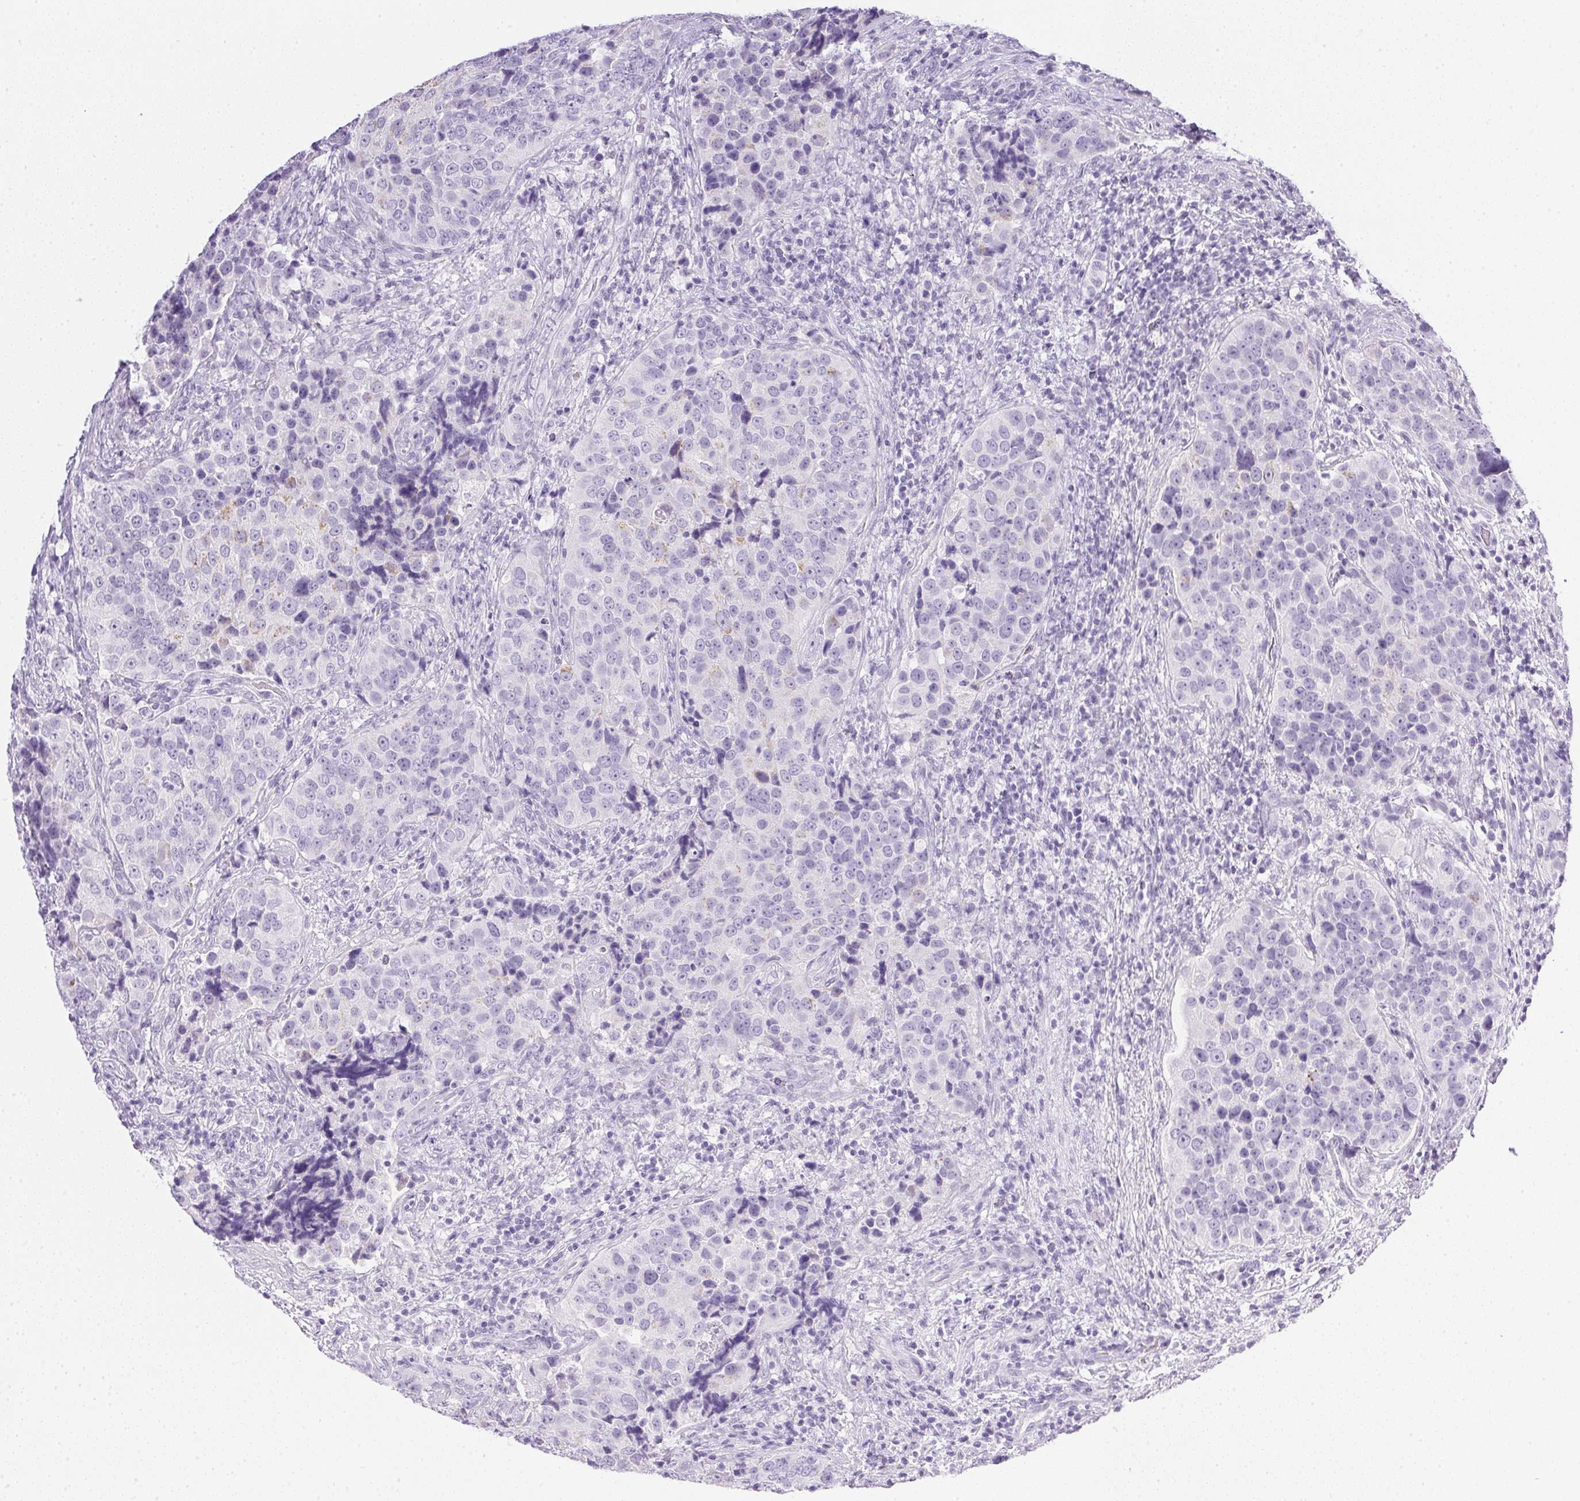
{"staining": {"intensity": "negative", "quantity": "none", "location": "none"}, "tissue": "urothelial cancer", "cell_type": "Tumor cells", "image_type": "cancer", "snomed": [{"axis": "morphology", "description": "Urothelial carcinoma, NOS"}, {"axis": "topography", "description": "Urinary bladder"}], "caption": "The IHC histopathology image has no significant staining in tumor cells of transitional cell carcinoma tissue. Nuclei are stained in blue.", "gene": "CPB1", "patient": {"sex": "male", "age": 52}}